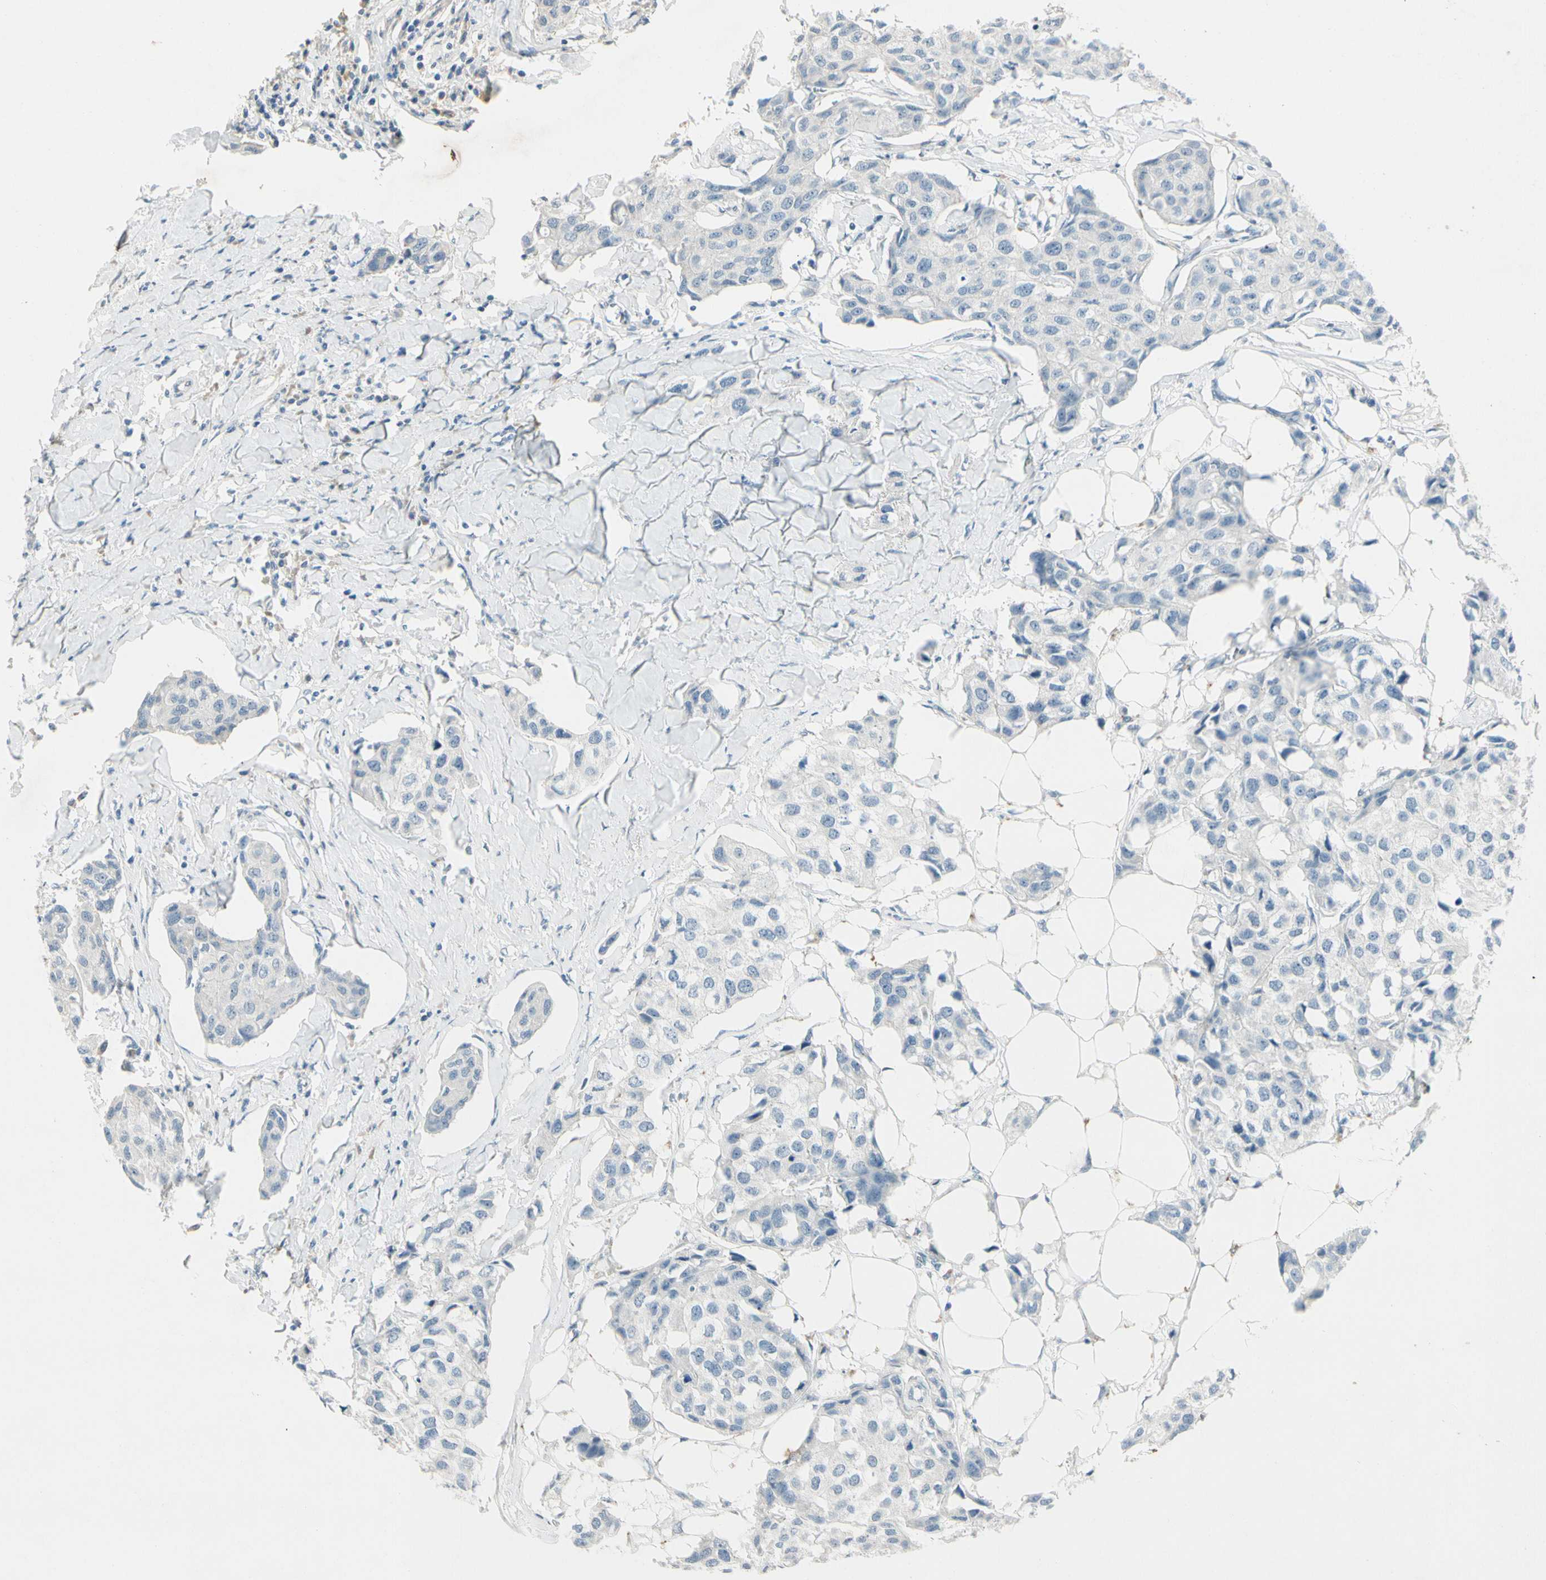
{"staining": {"intensity": "negative", "quantity": "none", "location": "none"}, "tissue": "breast cancer", "cell_type": "Tumor cells", "image_type": "cancer", "snomed": [{"axis": "morphology", "description": "Duct carcinoma"}, {"axis": "topography", "description": "Breast"}], "caption": "Photomicrograph shows no significant protein staining in tumor cells of breast invasive ductal carcinoma.", "gene": "SERPIND1", "patient": {"sex": "female", "age": 80}}